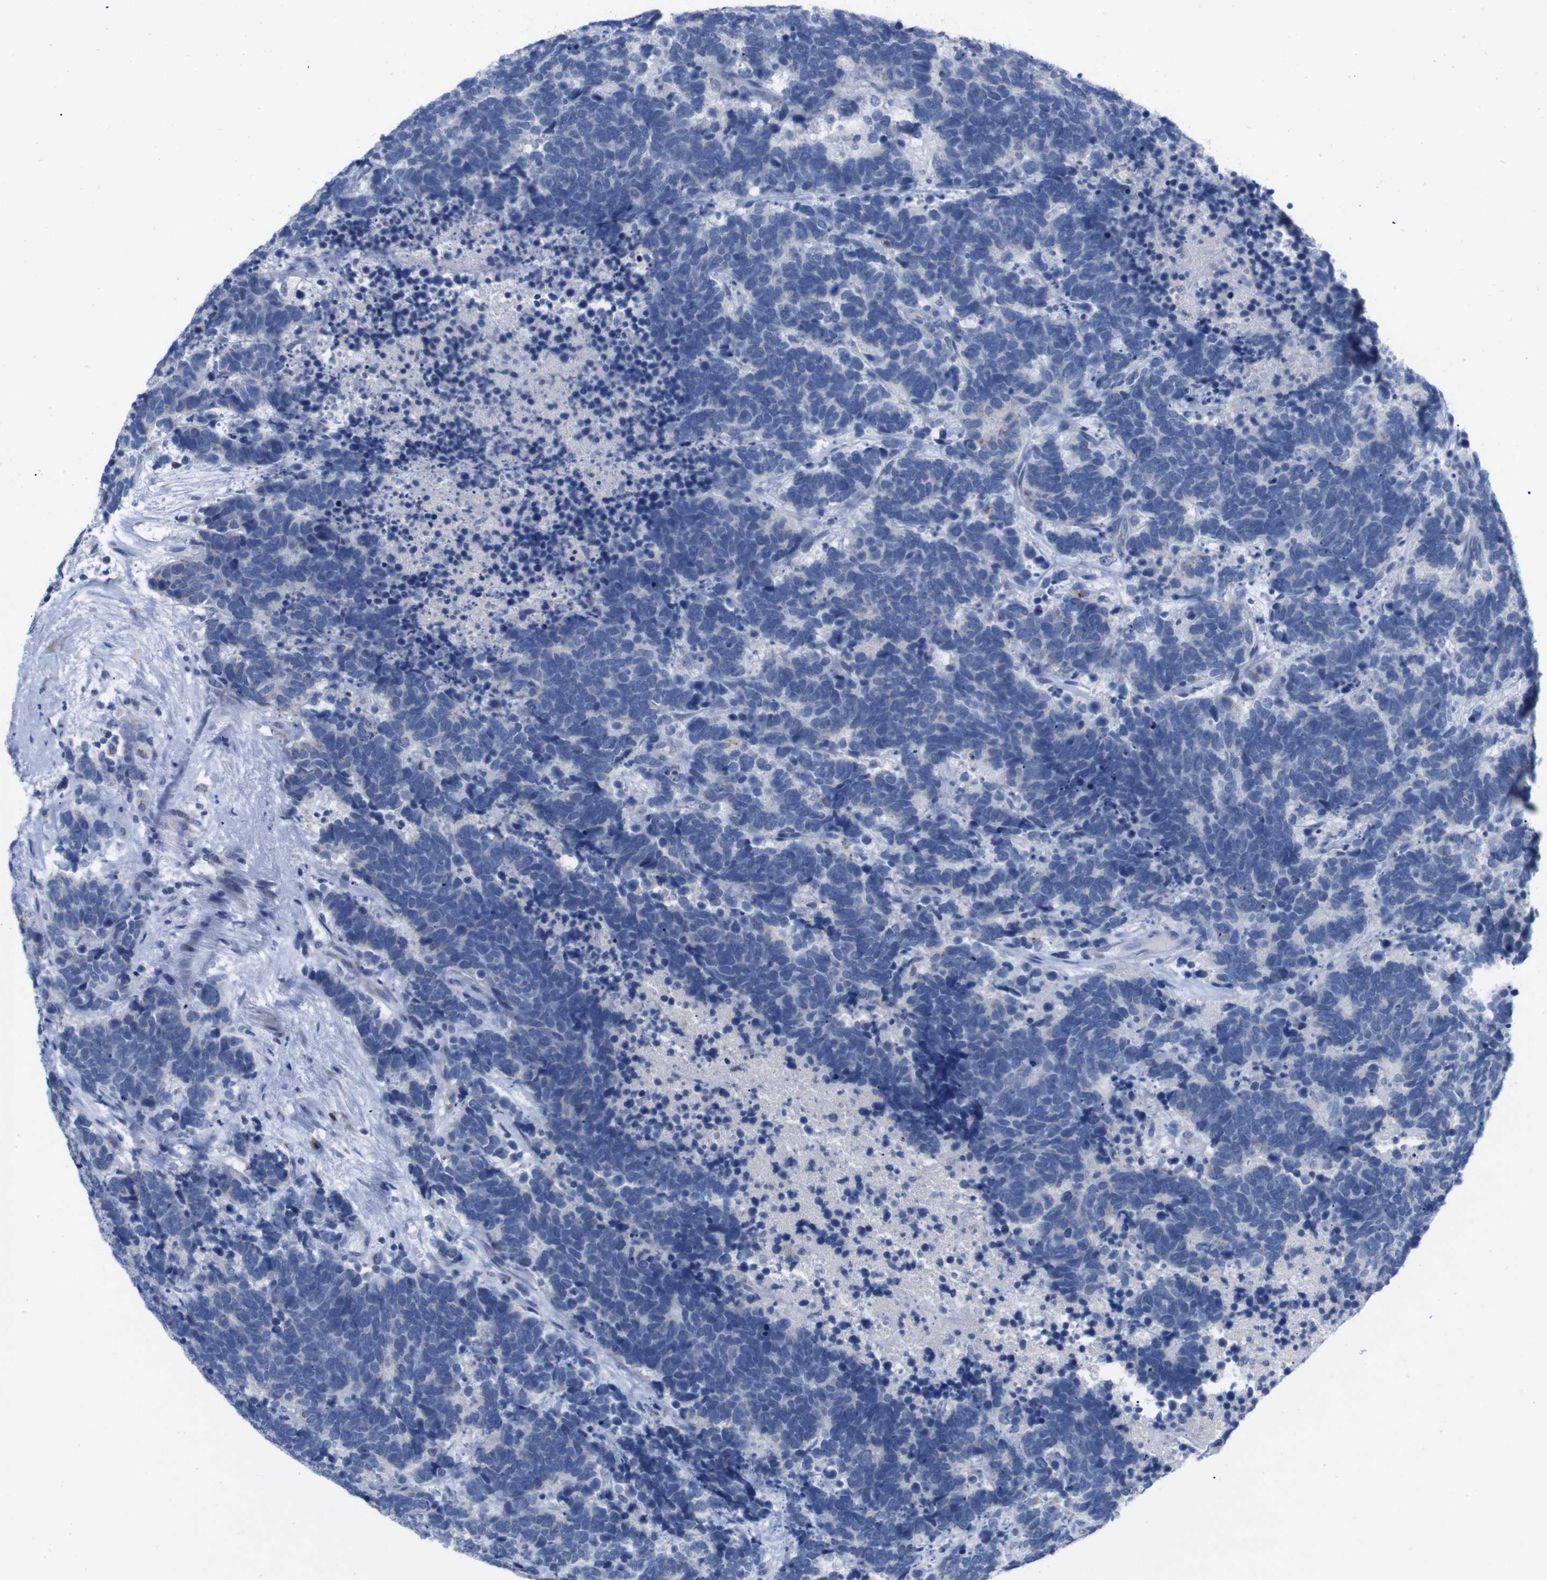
{"staining": {"intensity": "negative", "quantity": "none", "location": "none"}, "tissue": "carcinoid", "cell_type": "Tumor cells", "image_type": "cancer", "snomed": [{"axis": "morphology", "description": "Carcinoma, NOS"}, {"axis": "morphology", "description": "Carcinoid, malignant, NOS"}, {"axis": "topography", "description": "Urinary bladder"}], "caption": "There is no significant expression in tumor cells of carcinoid.", "gene": "IRF4", "patient": {"sex": "male", "age": 57}}